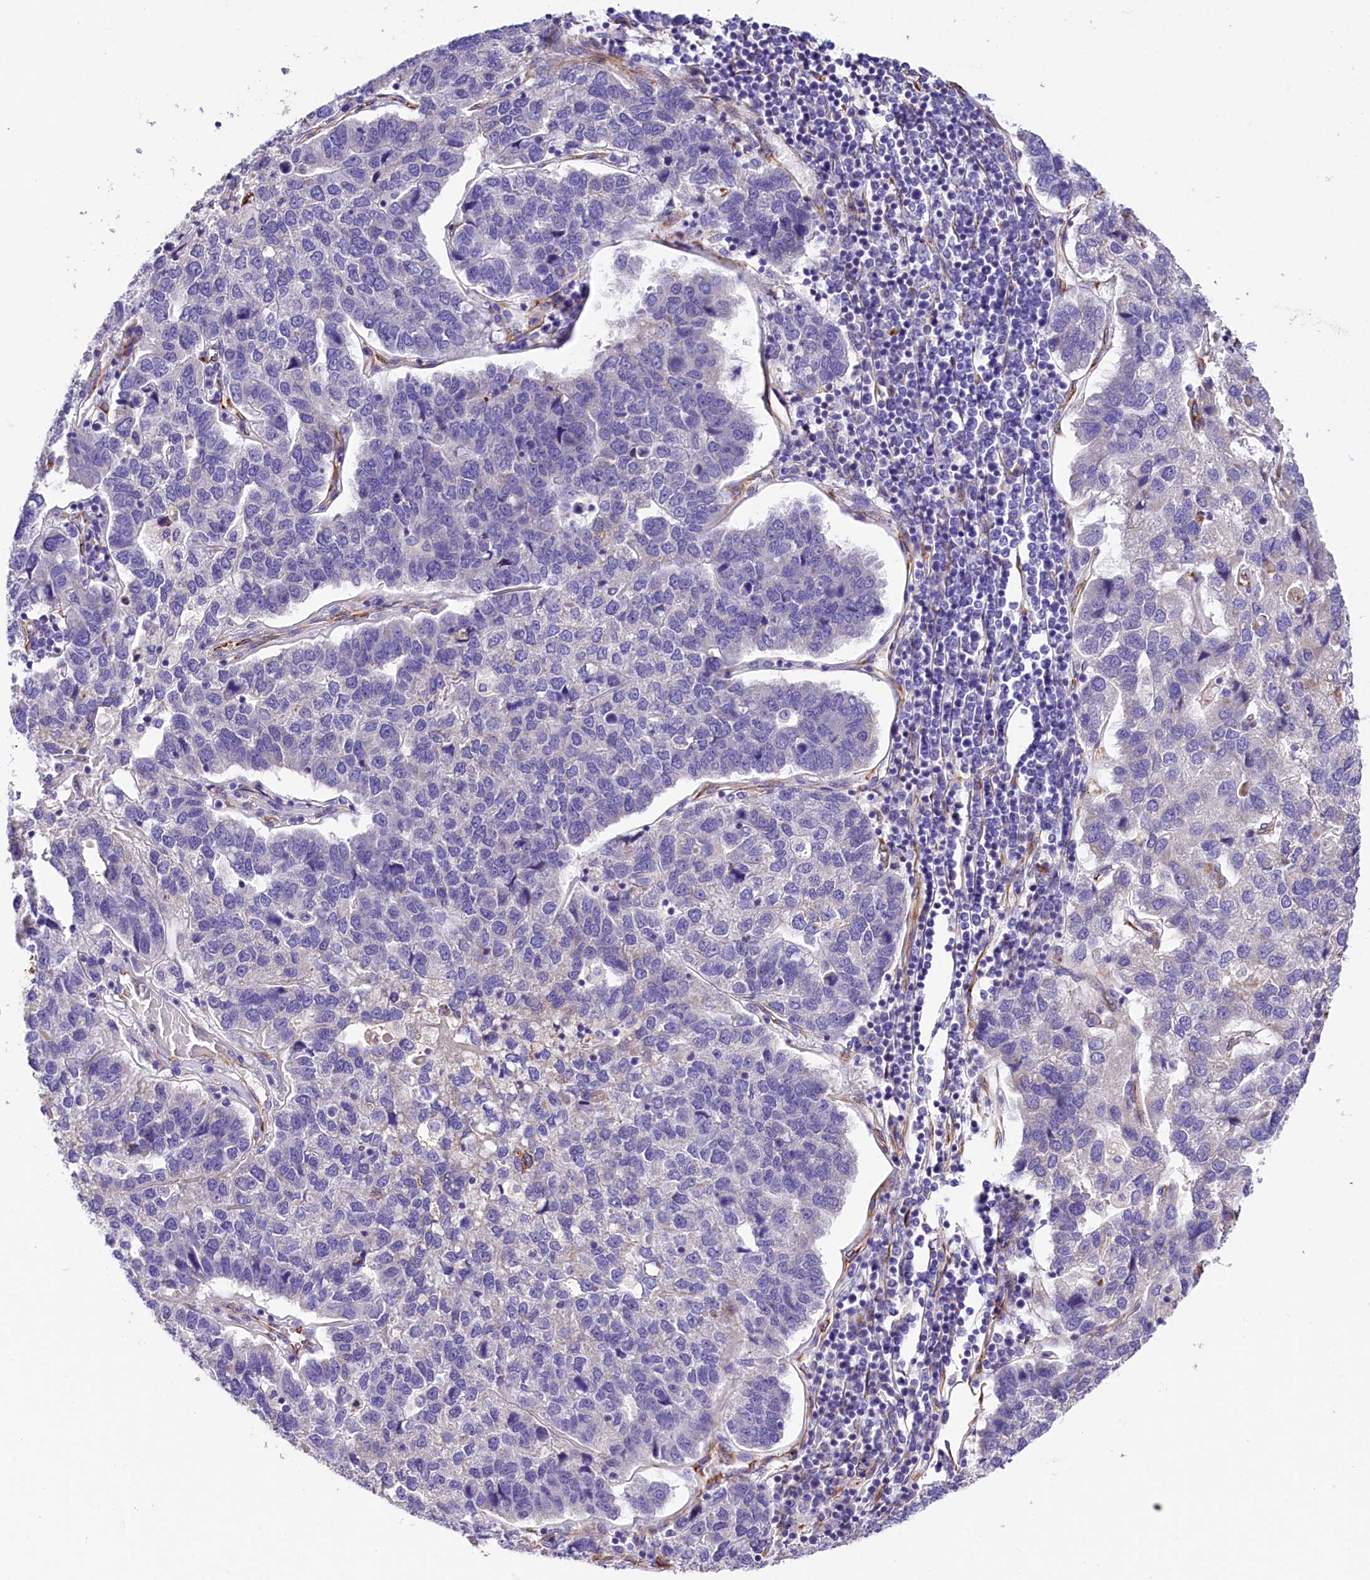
{"staining": {"intensity": "negative", "quantity": "none", "location": "none"}, "tissue": "pancreatic cancer", "cell_type": "Tumor cells", "image_type": "cancer", "snomed": [{"axis": "morphology", "description": "Adenocarcinoma, NOS"}, {"axis": "topography", "description": "Pancreas"}], "caption": "The micrograph displays no significant positivity in tumor cells of adenocarcinoma (pancreatic).", "gene": "ITGA1", "patient": {"sex": "female", "age": 61}}